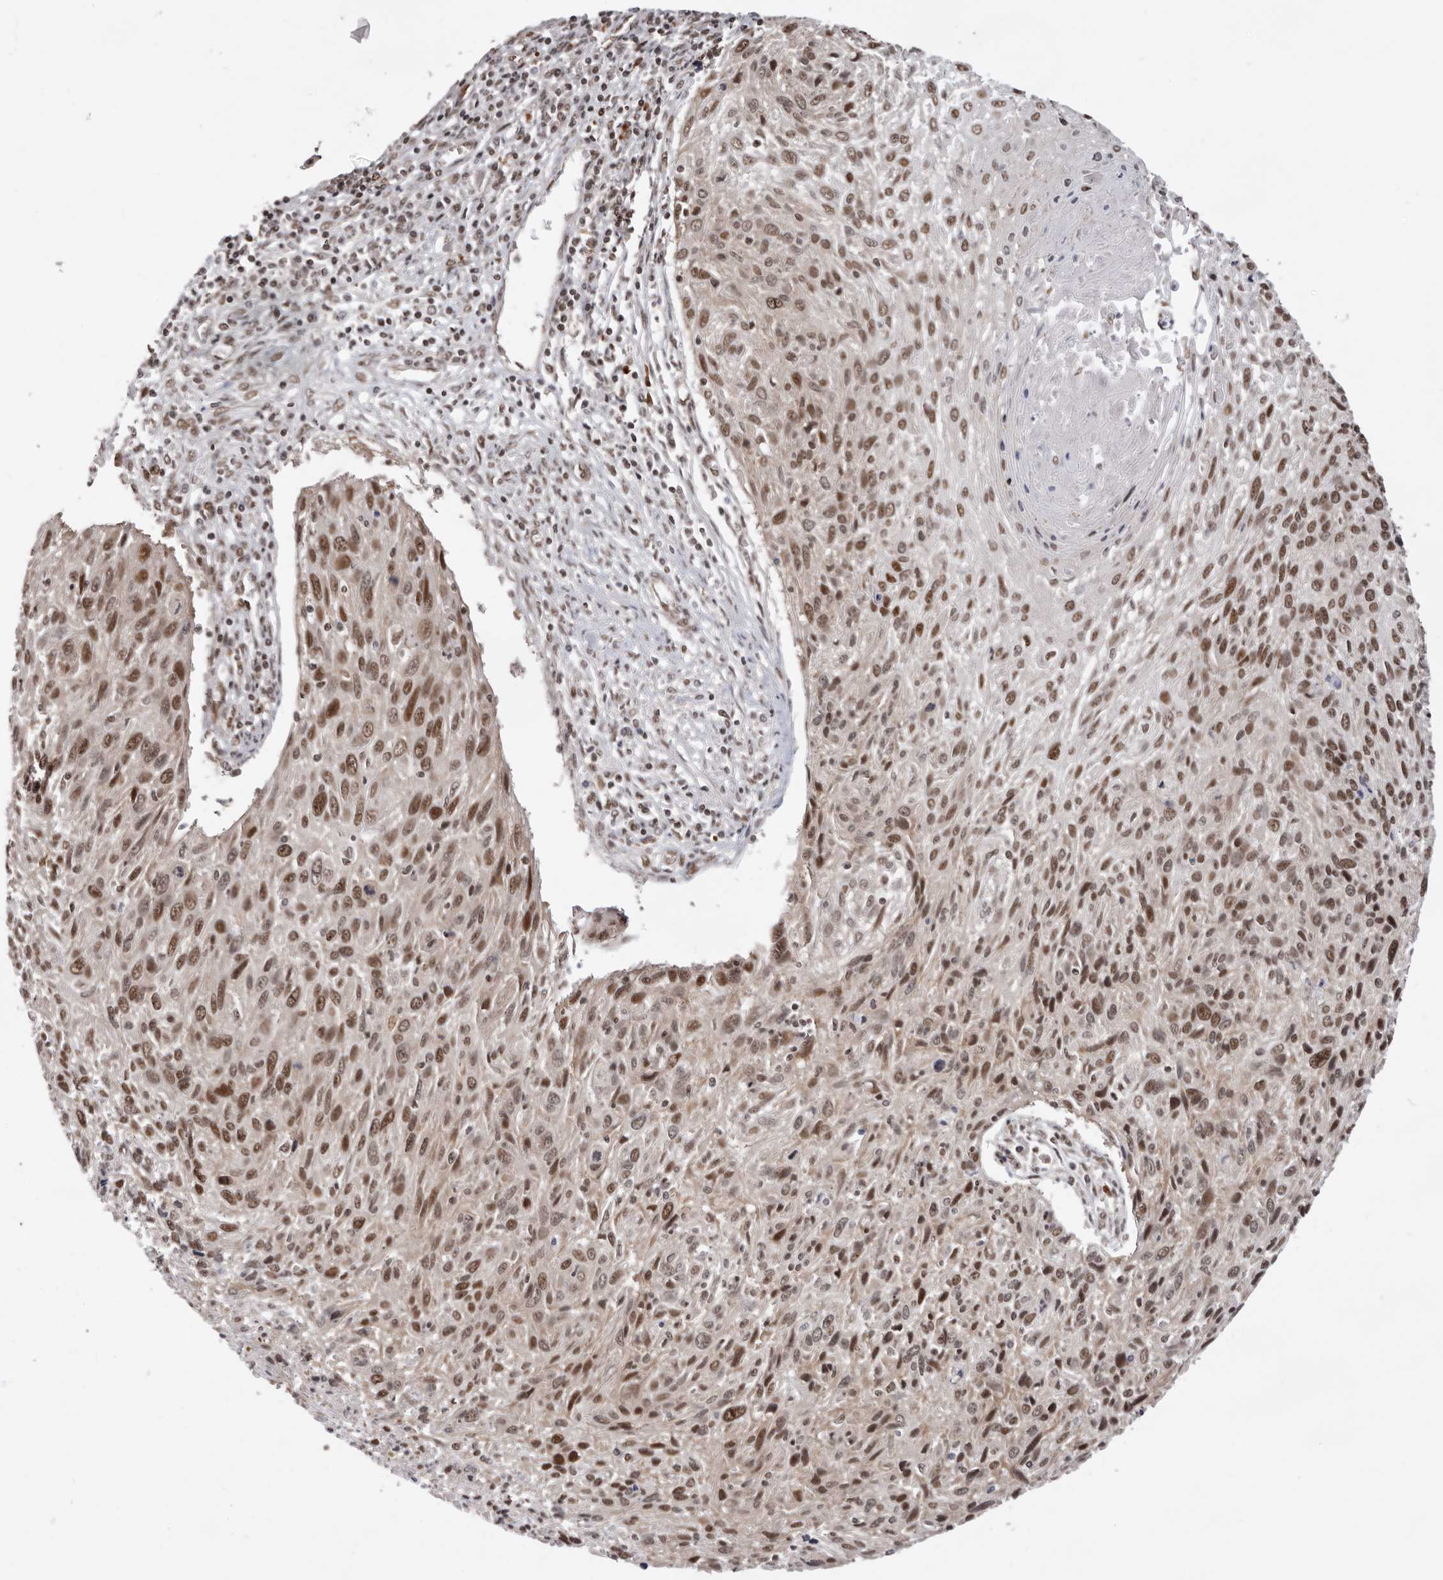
{"staining": {"intensity": "strong", "quantity": ">75%", "location": "nuclear"}, "tissue": "cervical cancer", "cell_type": "Tumor cells", "image_type": "cancer", "snomed": [{"axis": "morphology", "description": "Squamous cell carcinoma, NOS"}, {"axis": "topography", "description": "Cervix"}], "caption": "This histopathology image reveals cervical squamous cell carcinoma stained with immunohistochemistry to label a protein in brown. The nuclear of tumor cells show strong positivity for the protein. Nuclei are counter-stained blue.", "gene": "CHTOP", "patient": {"sex": "female", "age": 51}}